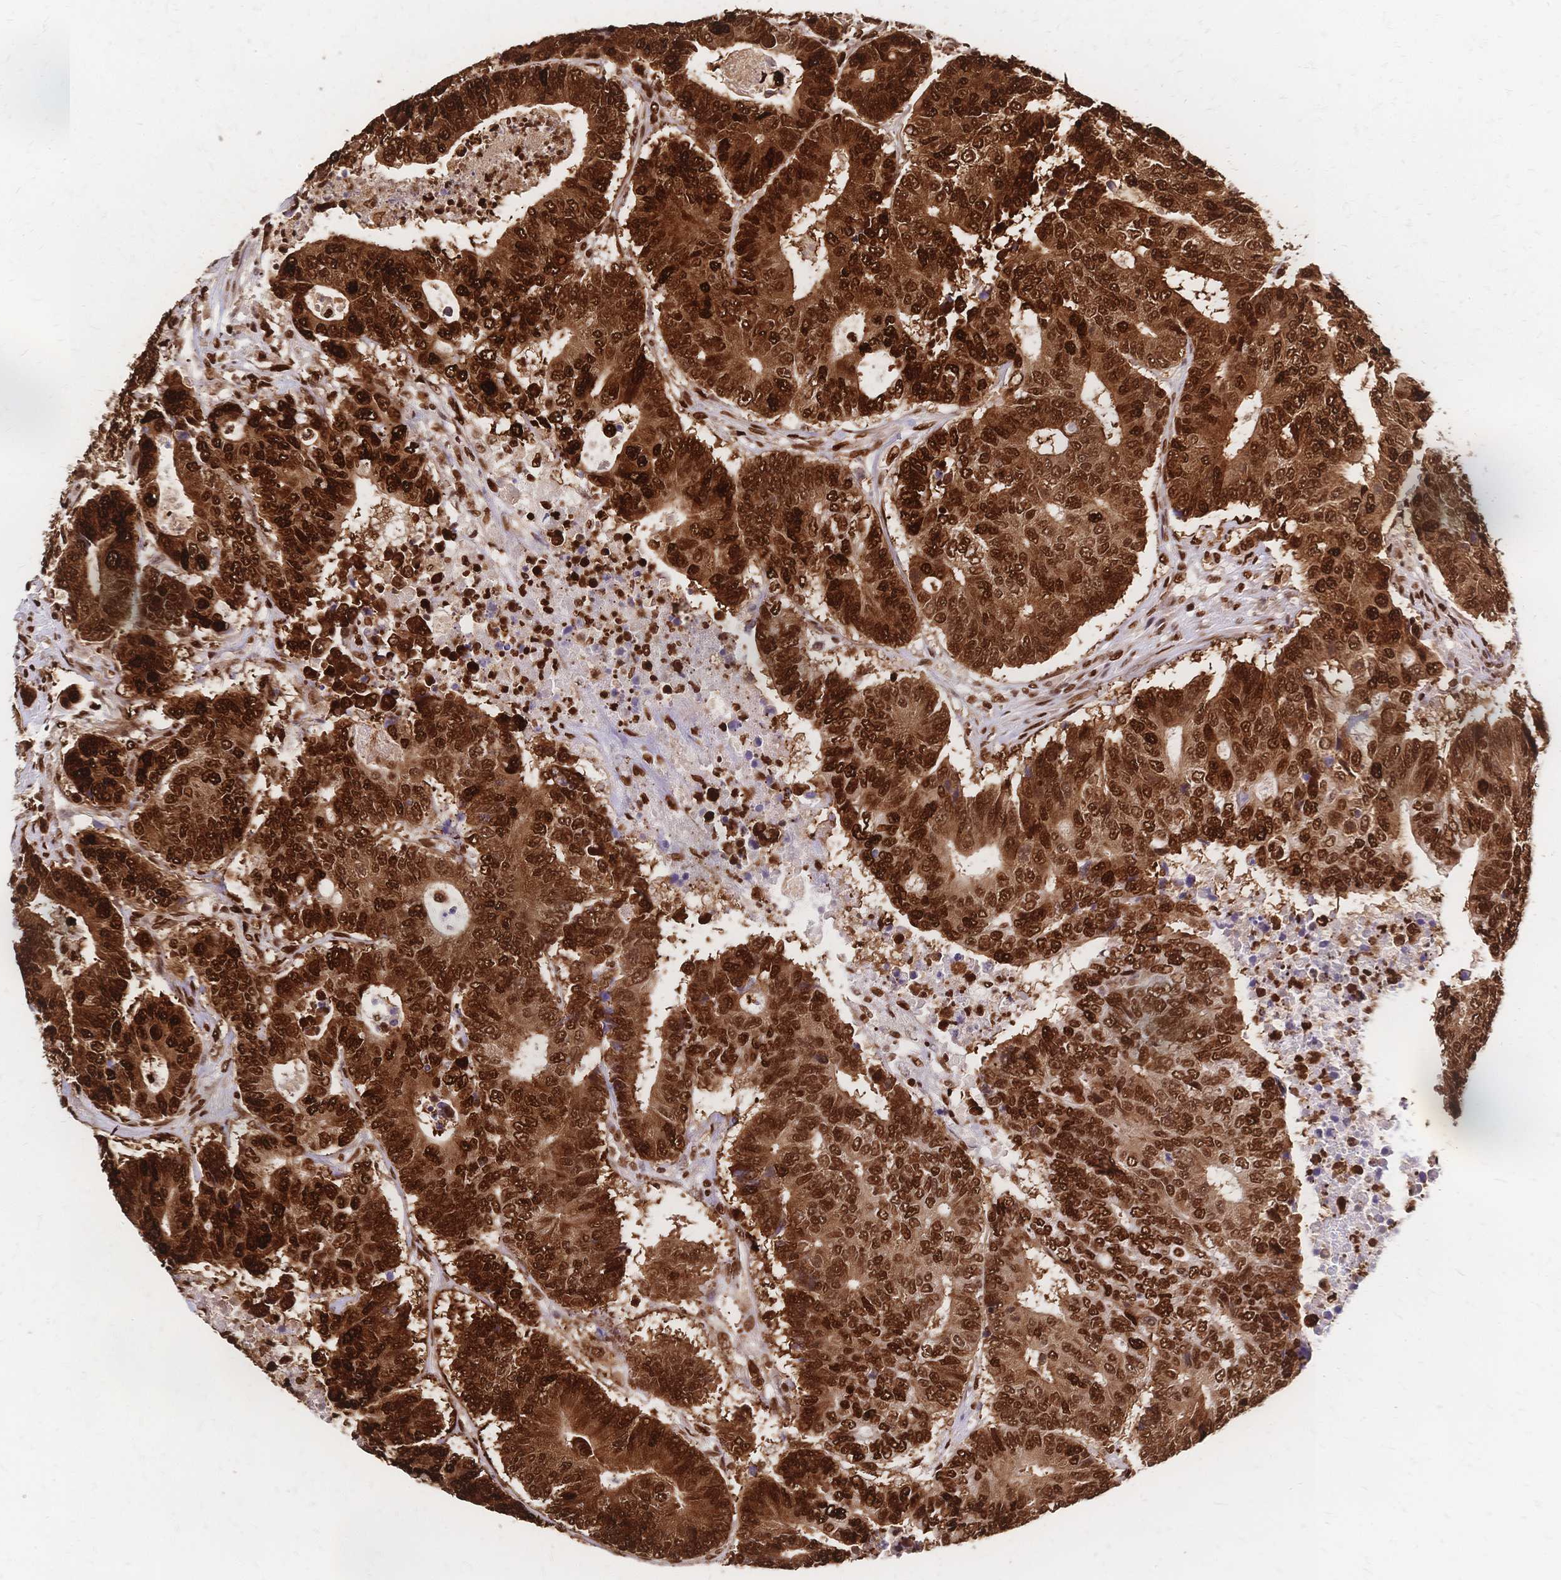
{"staining": {"intensity": "strong", "quantity": ">75%", "location": "cytoplasmic/membranous,nuclear"}, "tissue": "colorectal cancer", "cell_type": "Tumor cells", "image_type": "cancer", "snomed": [{"axis": "morphology", "description": "Adenocarcinoma, NOS"}, {"axis": "topography", "description": "Colon"}], "caption": "Adenocarcinoma (colorectal) stained with DAB (3,3'-diaminobenzidine) immunohistochemistry exhibits high levels of strong cytoplasmic/membranous and nuclear staining in about >75% of tumor cells.", "gene": "HDGF", "patient": {"sex": "female", "age": 48}}